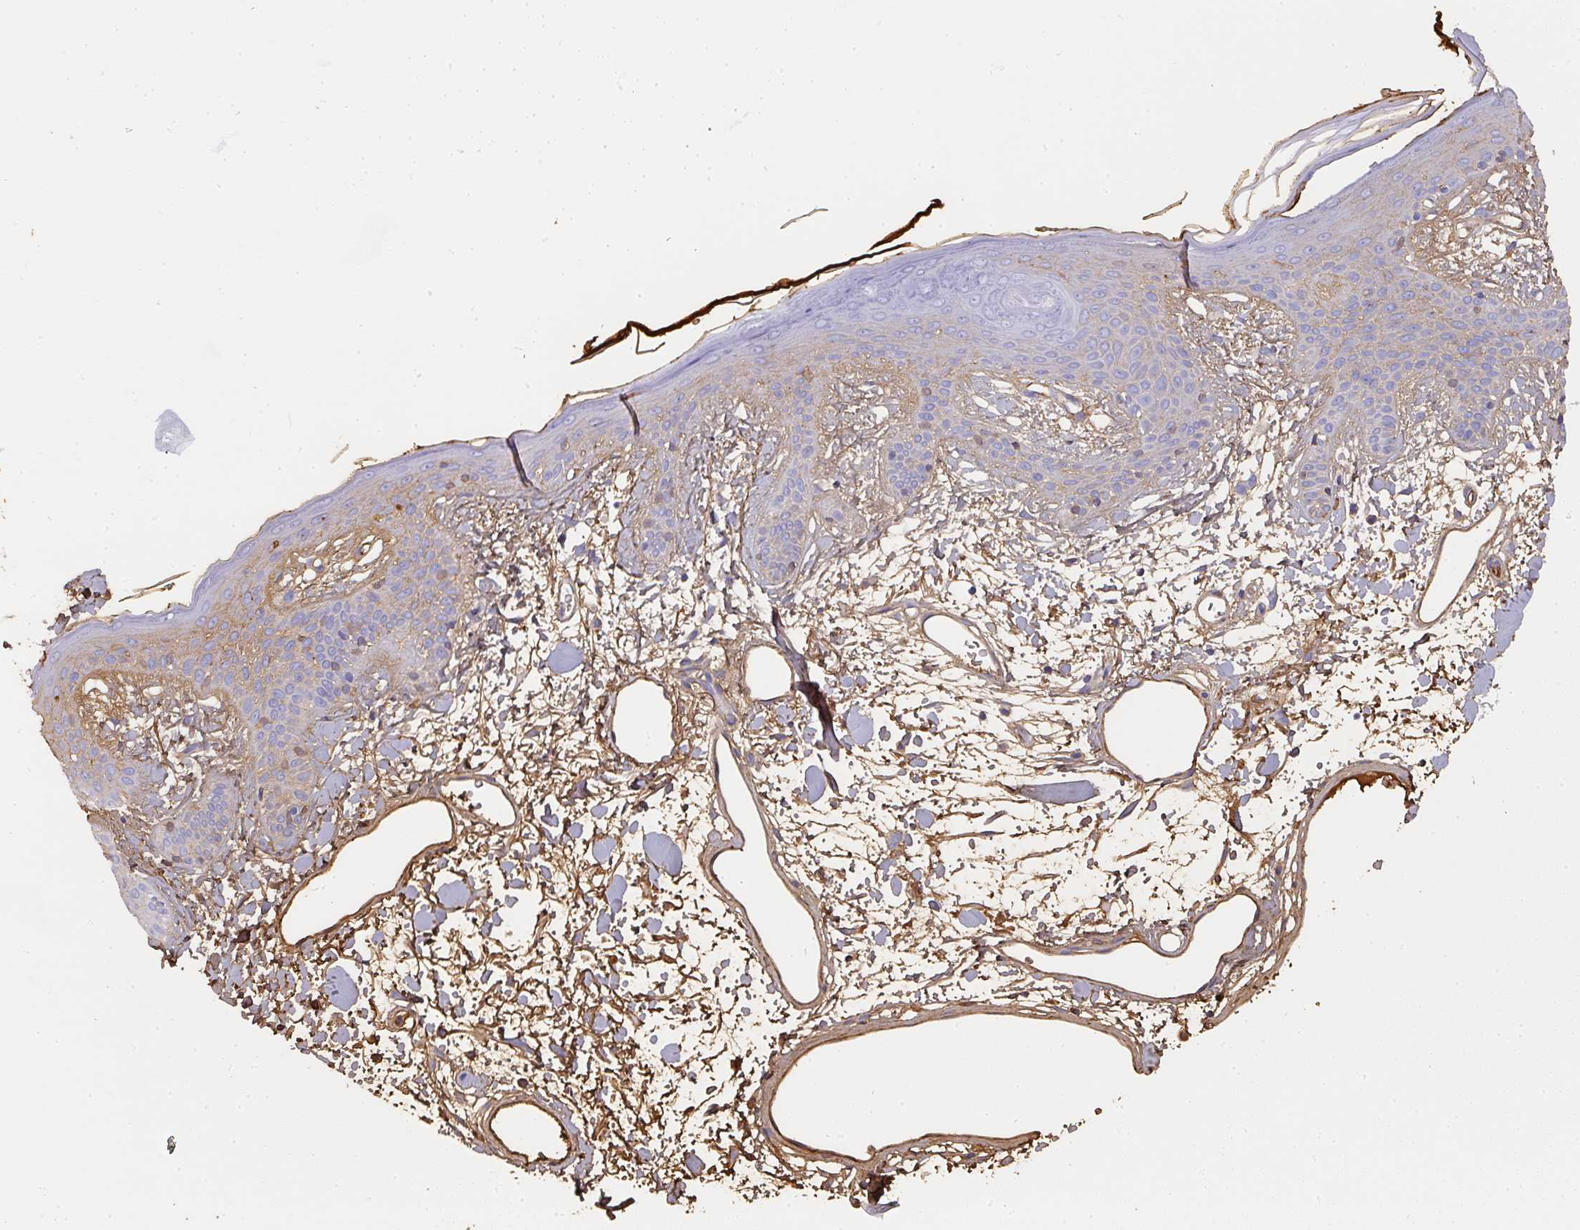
{"staining": {"intensity": "moderate", "quantity": ">75%", "location": "cytoplasmic/membranous"}, "tissue": "skin", "cell_type": "Fibroblasts", "image_type": "normal", "snomed": [{"axis": "morphology", "description": "Normal tissue, NOS"}, {"axis": "topography", "description": "Skin"}], "caption": "A medium amount of moderate cytoplasmic/membranous expression is appreciated in approximately >75% of fibroblasts in benign skin. The staining was performed using DAB (3,3'-diaminobenzidine), with brown indicating positive protein expression. Nuclei are stained blue with hematoxylin.", "gene": "ALB", "patient": {"sex": "male", "age": 79}}